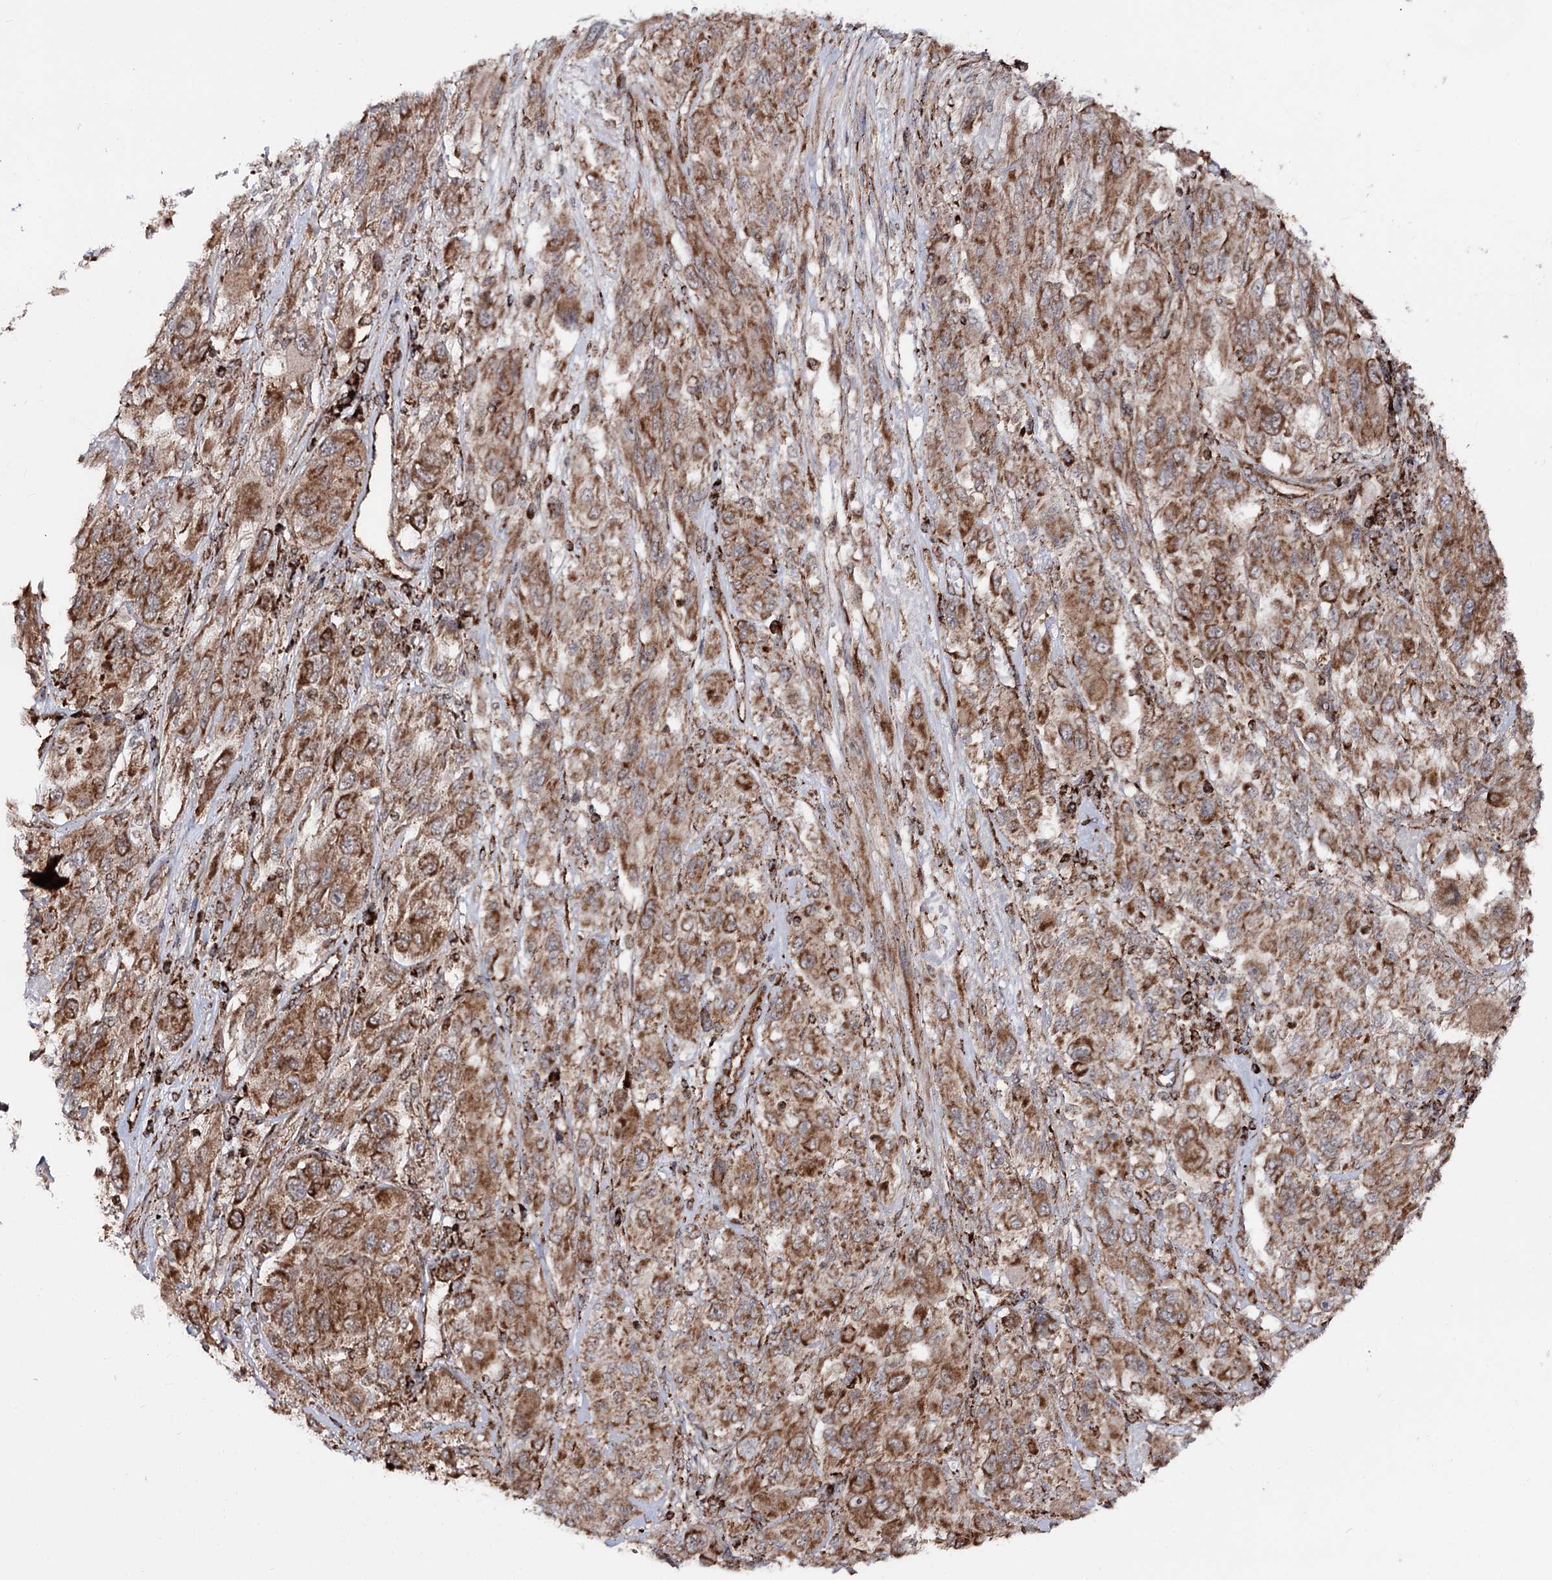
{"staining": {"intensity": "moderate", "quantity": ">75%", "location": "cytoplasmic/membranous"}, "tissue": "melanoma", "cell_type": "Tumor cells", "image_type": "cancer", "snomed": [{"axis": "morphology", "description": "Malignant melanoma, NOS"}, {"axis": "topography", "description": "Skin"}], "caption": "Immunohistochemical staining of malignant melanoma demonstrates moderate cytoplasmic/membranous protein positivity in approximately >75% of tumor cells. Immunohistochemistry stains the protein in brown and the nuclei are stained blue.", "gene": "FGFR1OP2", "patient": {"sex": "female", "age": 91}}